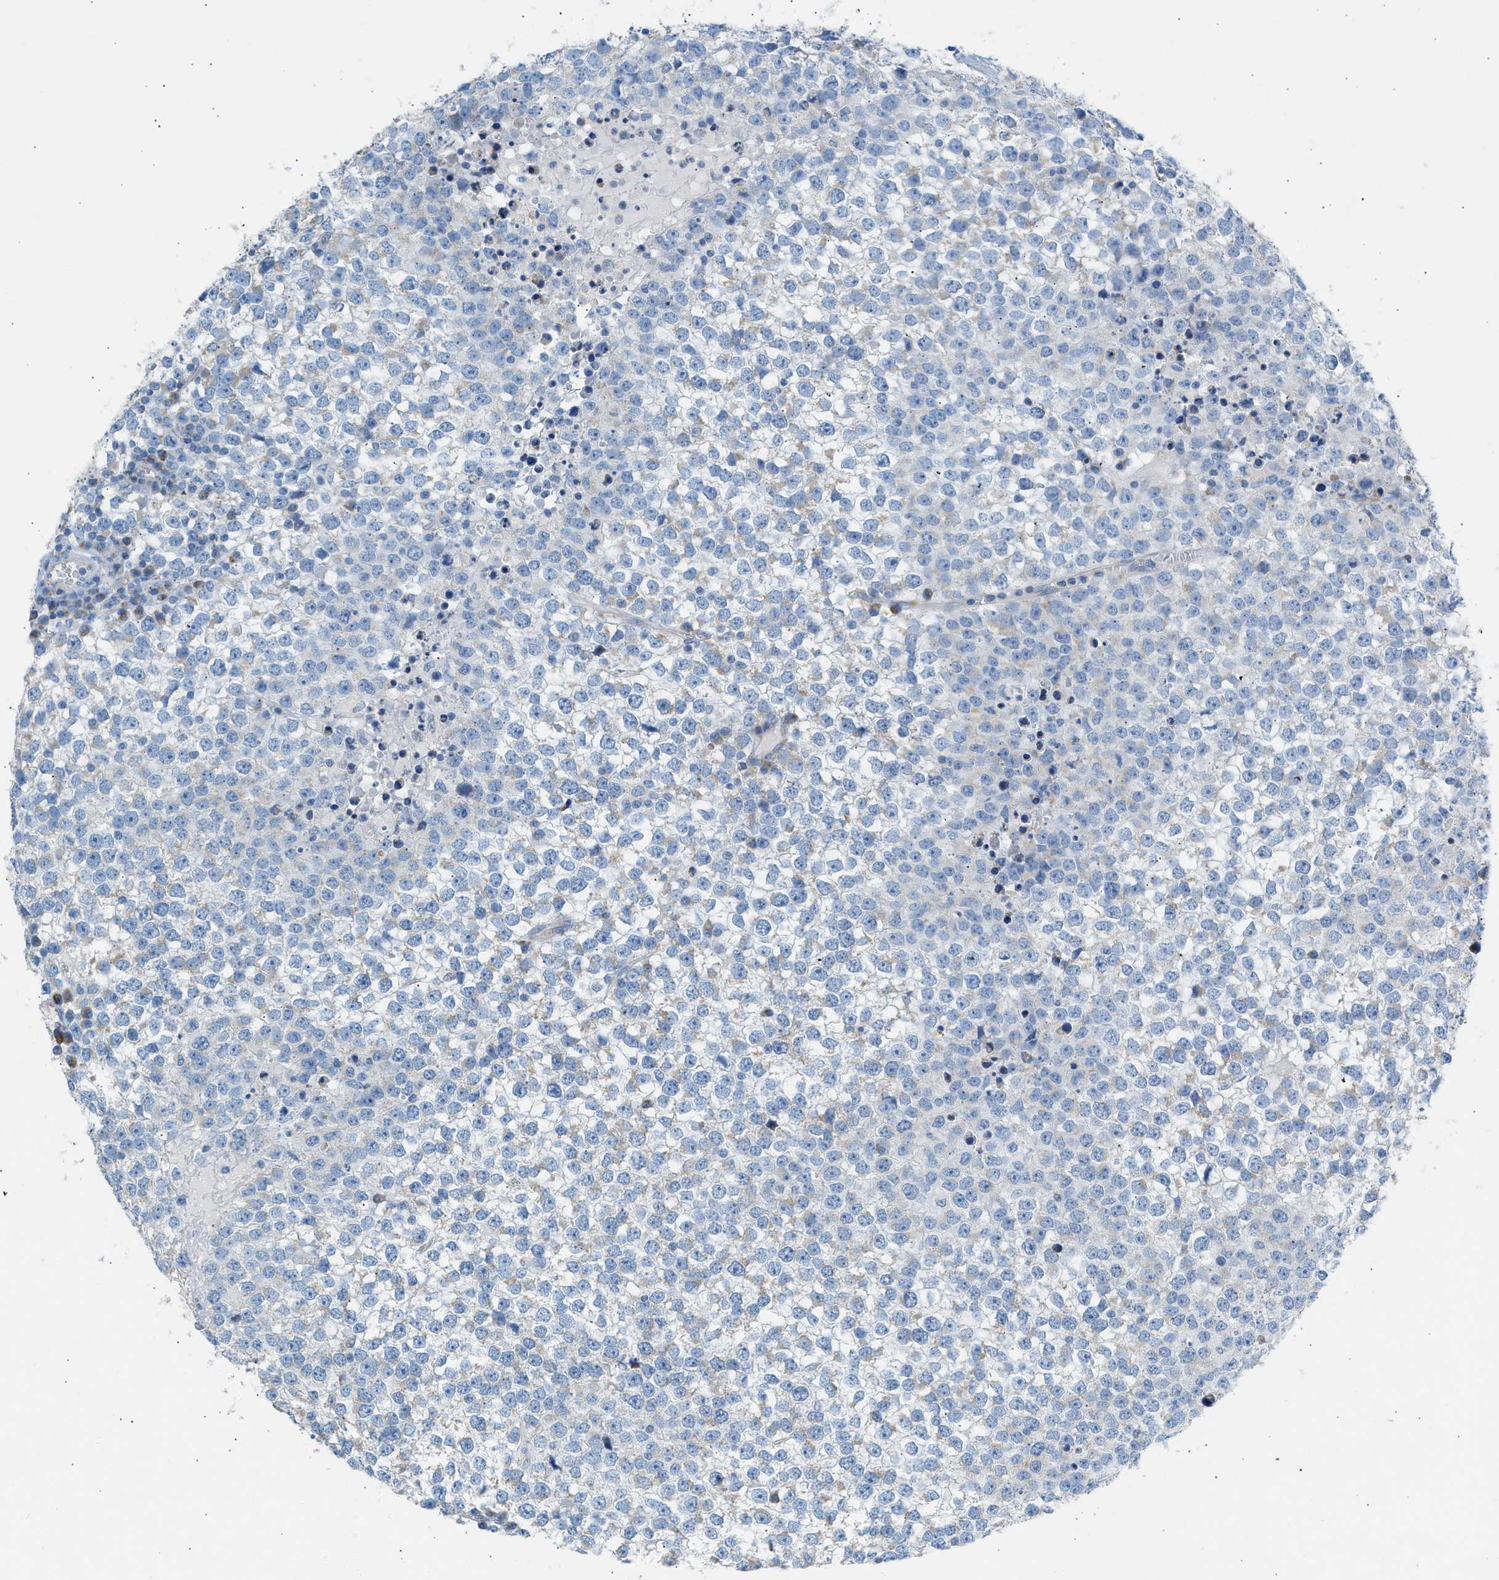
{"staining": {"intensity": "weak", "quantity": "25%-75%", "location": "cytoplasmic/membranous"}, "tissue": "testis cancer", "cell_type": "Tumor cells", "image_type": "cancer", "snomed": [{"axis": "morphology", "description": "Seminoma, NOS"}, {"axis": "topography", "description": "Testis"}], "caption": "Testis cancer tissue shows weak cytoplasmic/membranous positivity in about 25%-75% of tumor cells", "gene": "NDUFS8", "patient": {"sex": "male", "age": 65}}